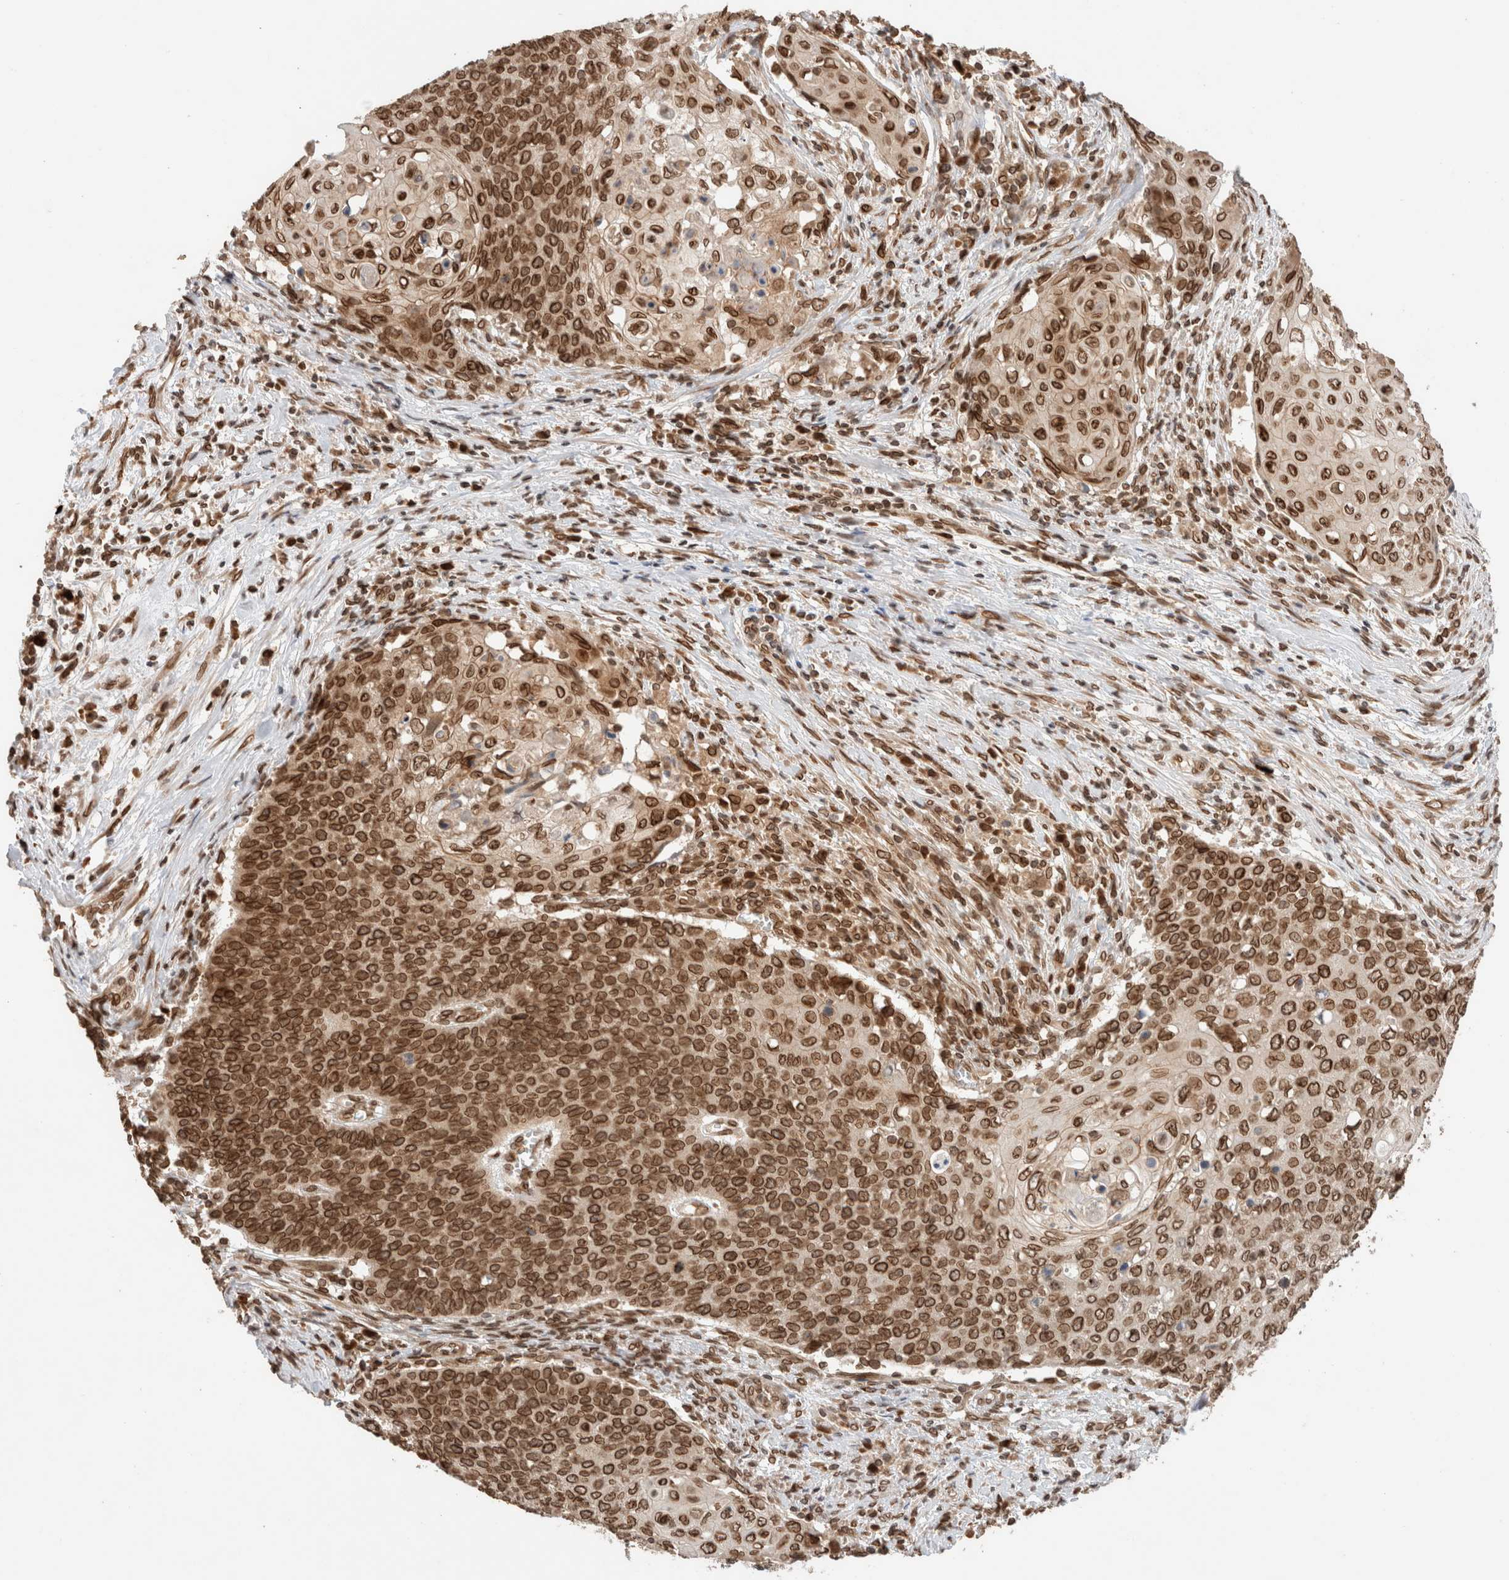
{"staining": {"intensity": "strong", "quantity": ">75%", "location": "cytoplasmic/membranous,nuclear"}, "tissue": "cervical cancer", "cell_type": "Tumor cells", "image_type": "cancer", "snomed": [{"axis": "morphology", "description": "Squamous cell carcinoma, NOS"}, {"axis": "topography", "description": "Cervix"}], "caption": "Cervical squamous cell carcinoma stained with a protein marker shows strong staining in tumor cells.", "gene": "TPR", "patient": {"sex": "female", "age": 39}}